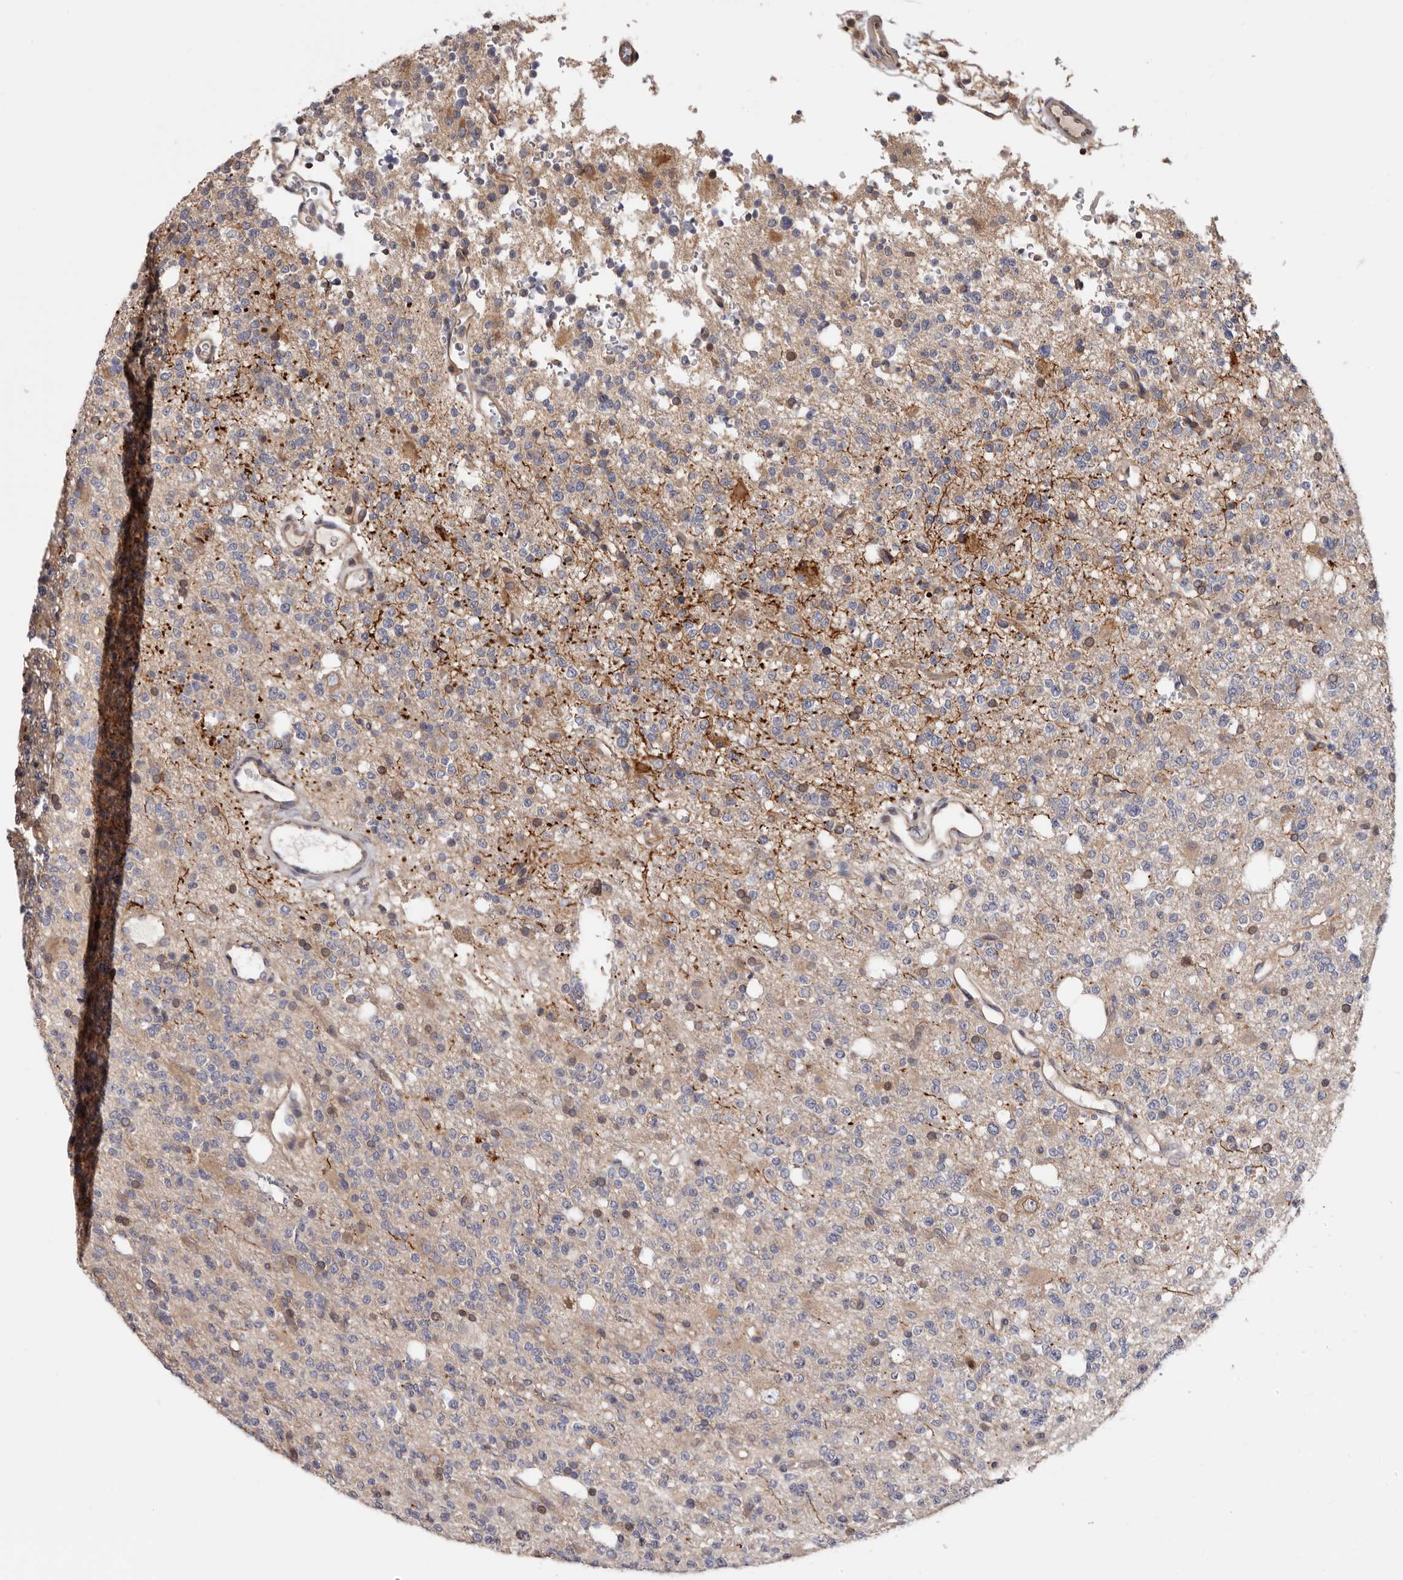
{"staining": {"intensity": "weak", "quantity": "<25%", "location": "cytoplasmic/membranous"}, "tissue": "glioma", "cell_type": "Tumor cells", "image_type": "cancer", "snomed": [{"axis": "morphology", "description": "Glioma, malignant, High grade"}, {"axis": "topography", "description": "Brain"}], "caption": "This photomicrograph is of malignant glioma (high-grade) stained with immunohistochemistry (IHC) to label a protein in brown with the nuclei are counter-stained blue. There is no expression in tumor cells.", "gene": "TMUB1", "patient": {"sex": "female", "age": 62}}